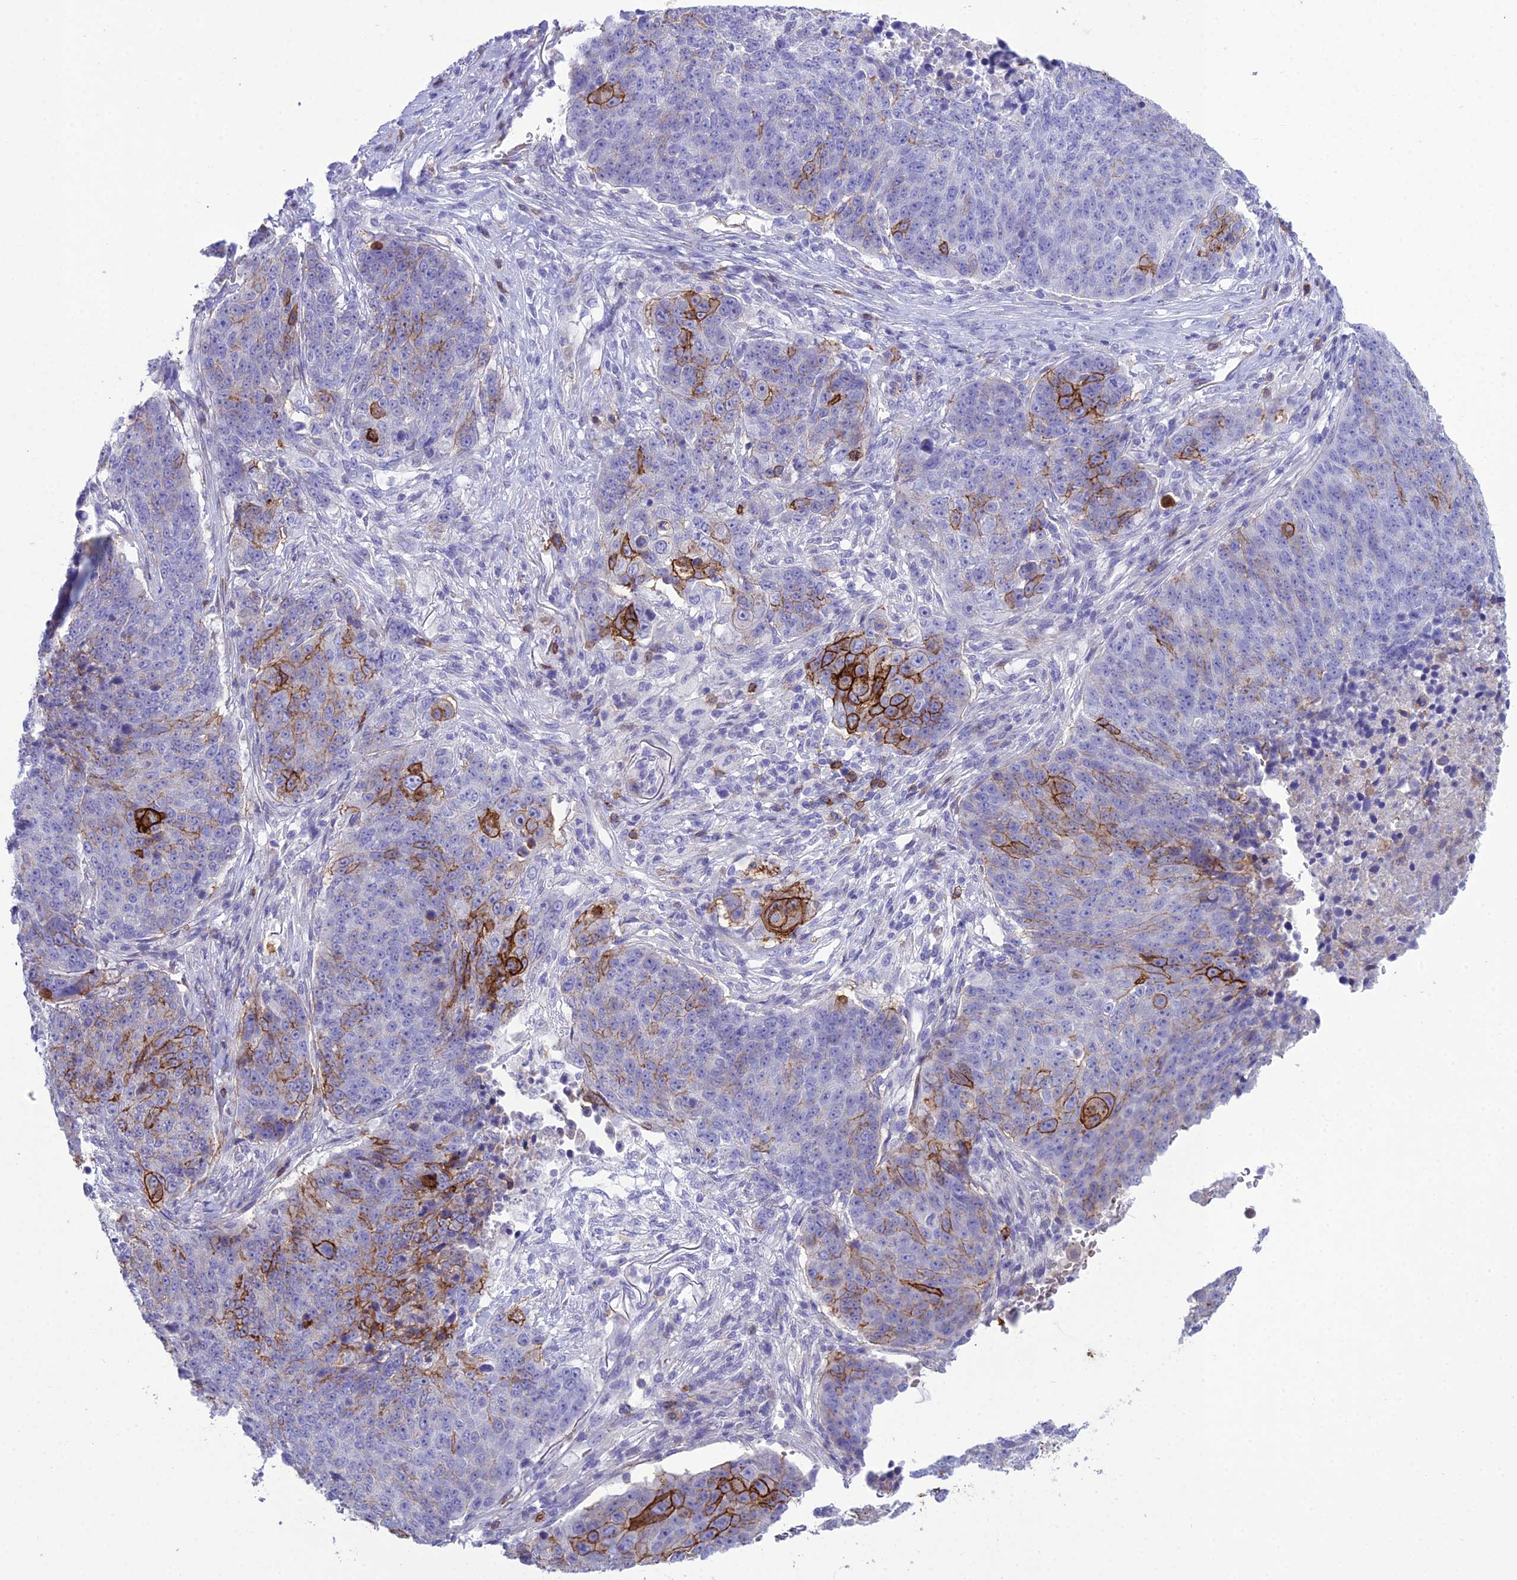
{"staining": {"intensity": "strong", "quantity": "<25%", "location": "cytoplasmic/membranous"}, "tissue": "lung cancer", "cell_type": "Tumor cells", "image_type": "cancer", "snomed": [{"axis": "morphology", "description": "Normal tissue, NOS"}, {"axis": "morphology", "description": "Squamous cell carcinoma, NOS"}, {"axis": "topography", "description": "Lymph node"}, {"axis": "topography", "description": "Lung"}], "caption": "This histopathology image shows immunohistochemistry (IHC) staining of squamous cell carcinoma (lung), with medium strong cytoplasmic/membranous expression in approximately <25% of tumor cells.", "gene": "OR1Q1", "patient": {"sex": "male", "age": 66}}